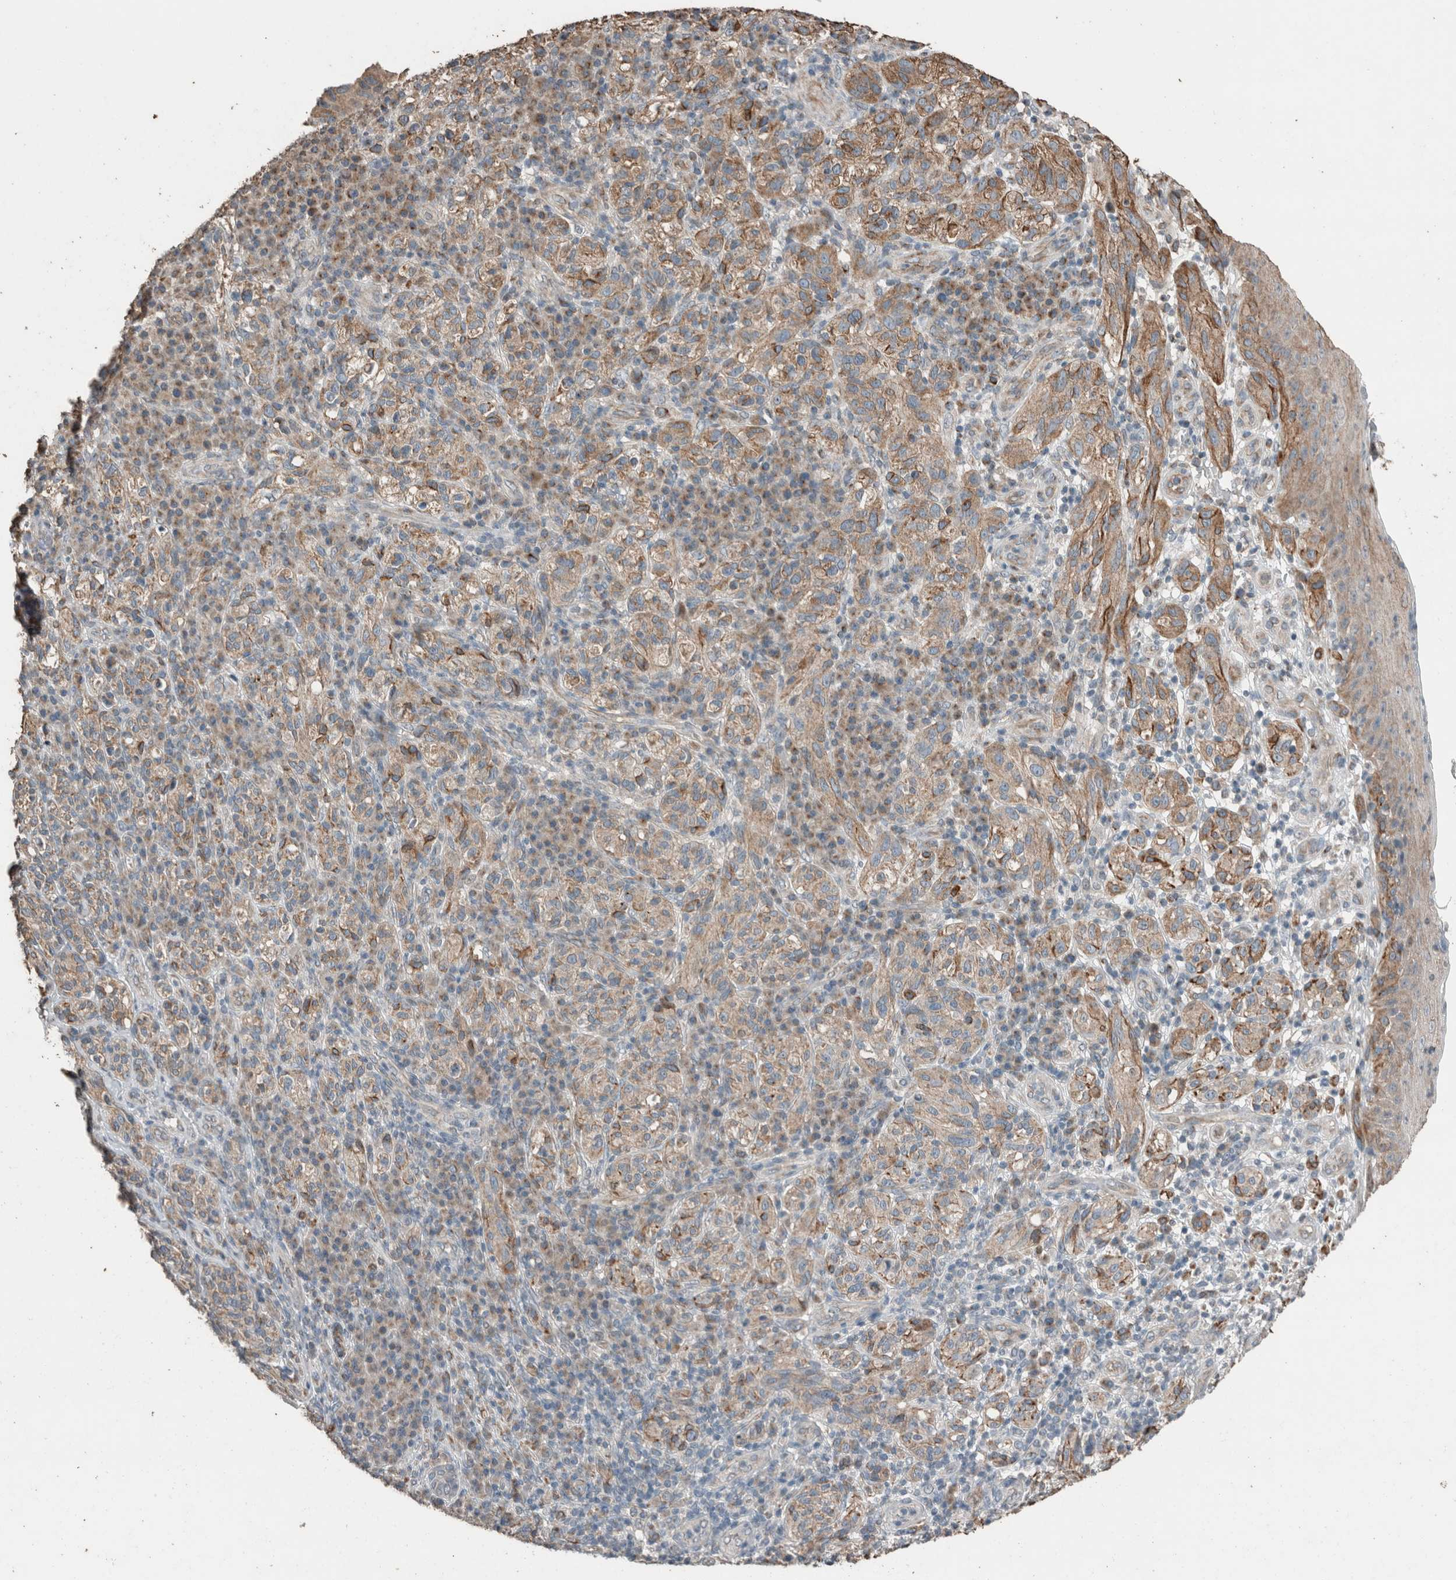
{"staining": {"intensity": "moderate", "quantity": "25%-75%", "location": "cytoplasmic/membranous"}, "tissue": "melanoma", "cell_type": "Tumor cells", "image_type": "cancer", "snomed": [{"axis": "morphology", "description": "Malignant melanoma, NOS"}, {"axis": "topography", "description": "Skin"}], "caption": "This is a histology image of immunohistochemistry (IHC) staining of melanoma, which shows moderate staining in the cytoplasmic/membranous of tumor cells.", "gene": "ACVR2B", "patient": {"sex": "female", "age": 73}}